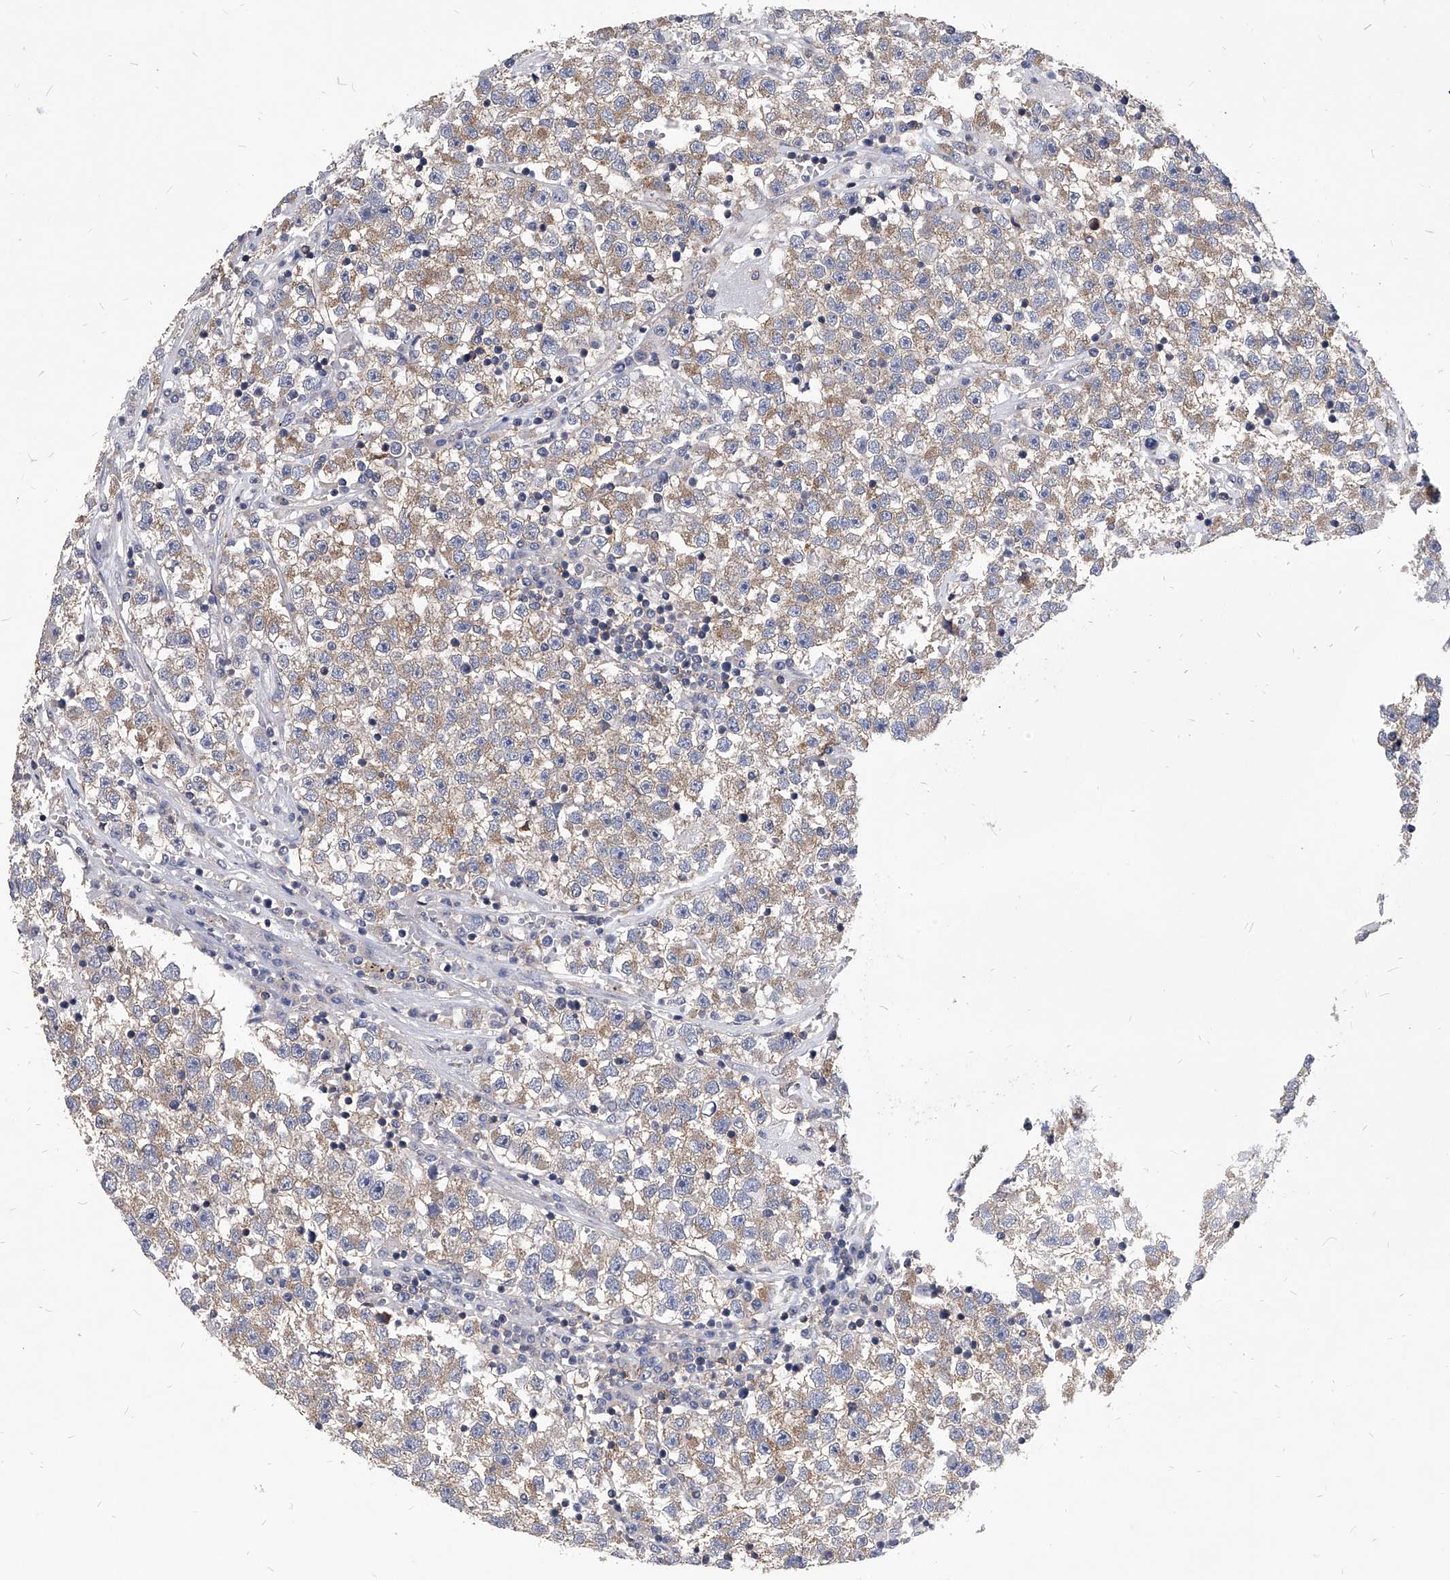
{"staining": {"intensity": "weak", "quantity": "25%-75%", "location": "cytoplasmic/membranous"}, "tissue": "testis cancer", "cell_type": "Tumor cells", "image_type": "cancer", "snomed": [{"axis": "morphology", "description": "Seminoma, NOS"}, {"axis": "topography", "description": "Testis"}], "caption": "This is an image of IHC staining of seminoma (testis), which shows weak staining in the cytoplasmic/membranous of tumor cells.", "gene": "ATG5", "patient": {"sex": "male", "age": 22}}